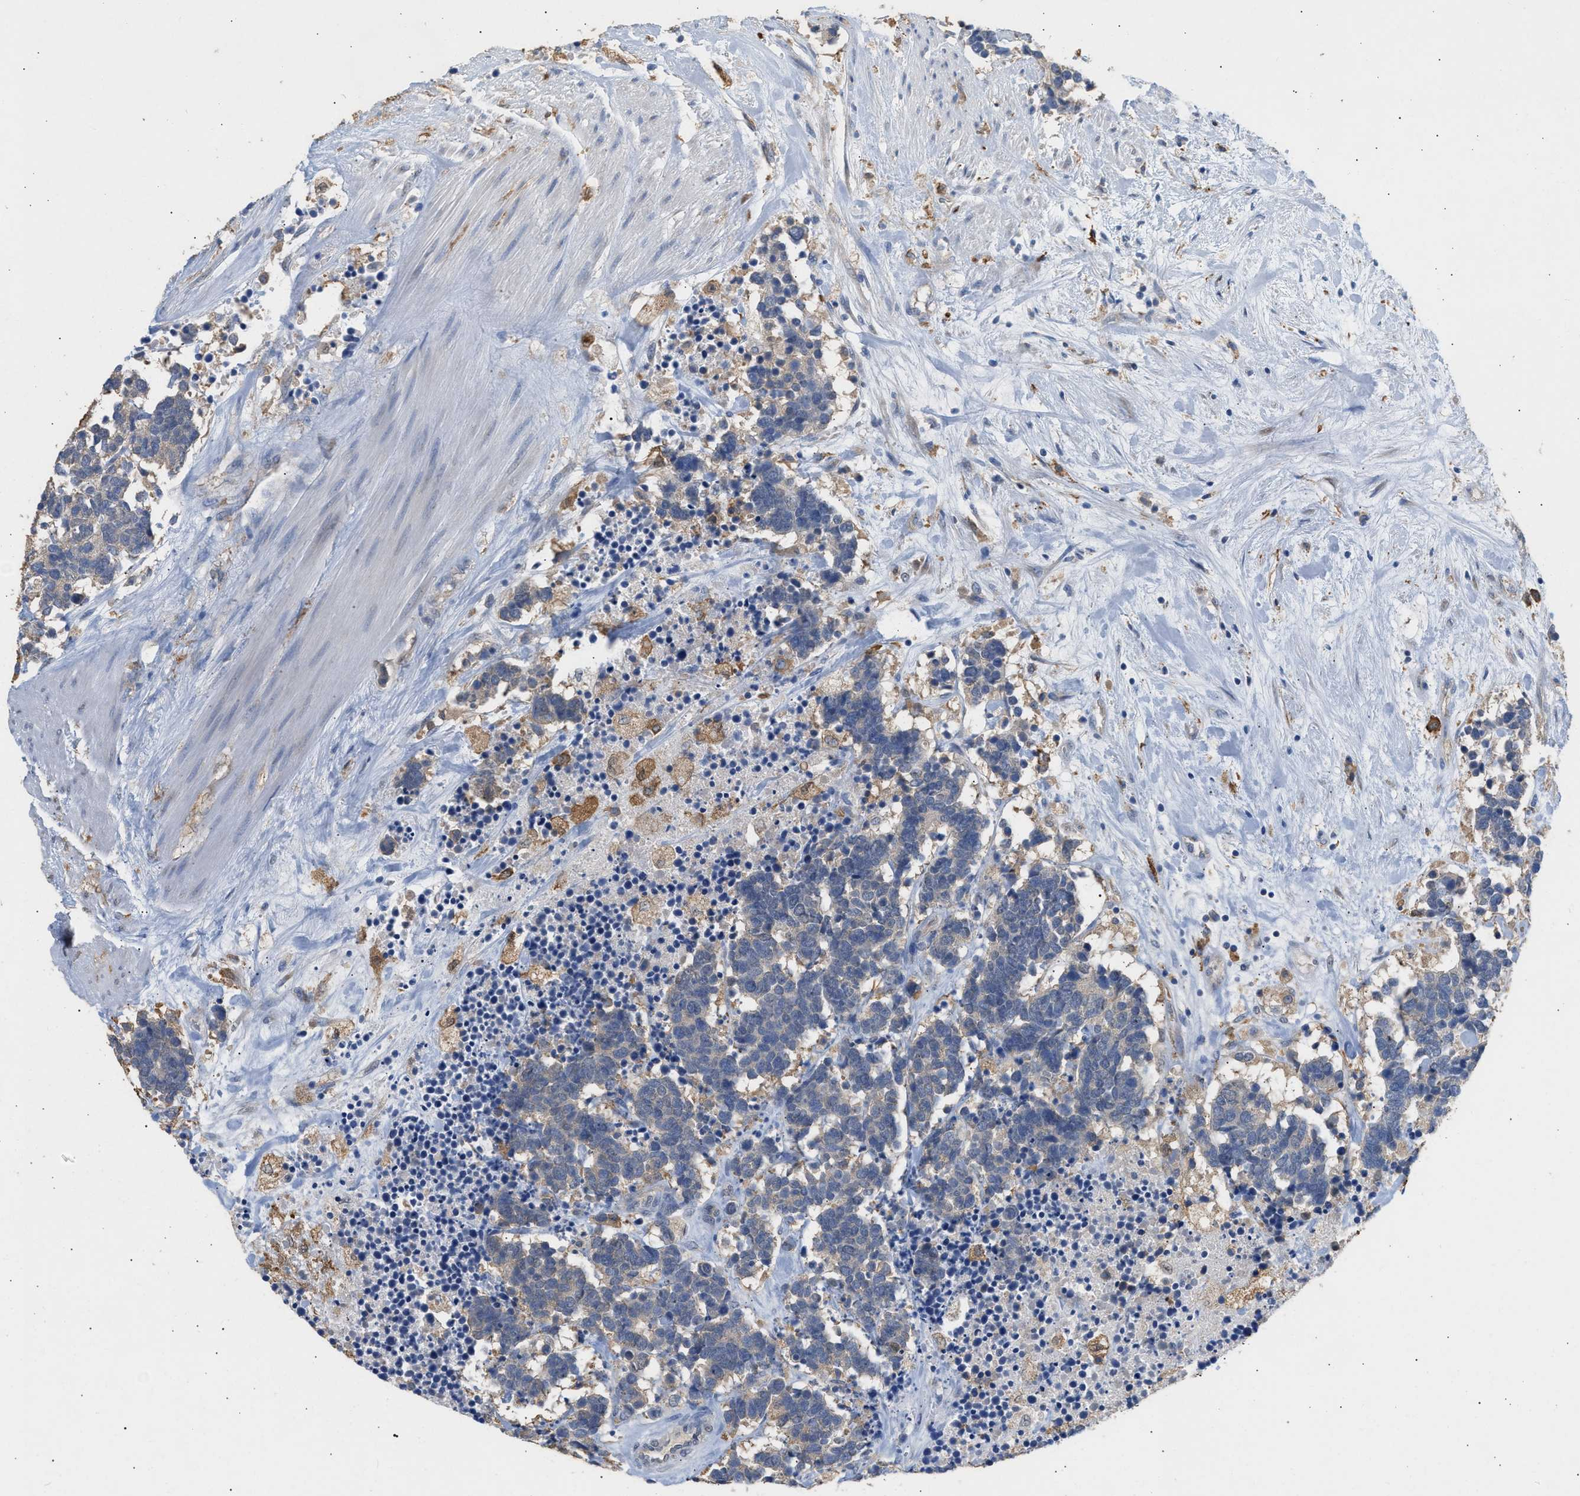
{"staining": {"intensity": "weak", "quantity": "<25%", "location": "cytoplasmic/membranous"}, "tissue": "carcinoid", "cell_type": "Tumor cells", "image_type": "cancer", "snomed": [{"axis": "morphology", "description": "Carcinoma, NOS"}, {"axis": "morphology", "description": "Carcinoid, malignant, NOS"}, {"axis": "topography", "description": "Urinary bladder"}], "caption": "The immunohistochemistry image has no significant positivity in tumor cells of malignant carcinoid tissue. (Stains: DAB (3,3'-diaminobenzidine) IHC with hematoxylin counter stain, Microscopy: brightfield microscopy at high magnification).", "gene": "GCN1", "patient": {"sex": "male", "age": 57}}